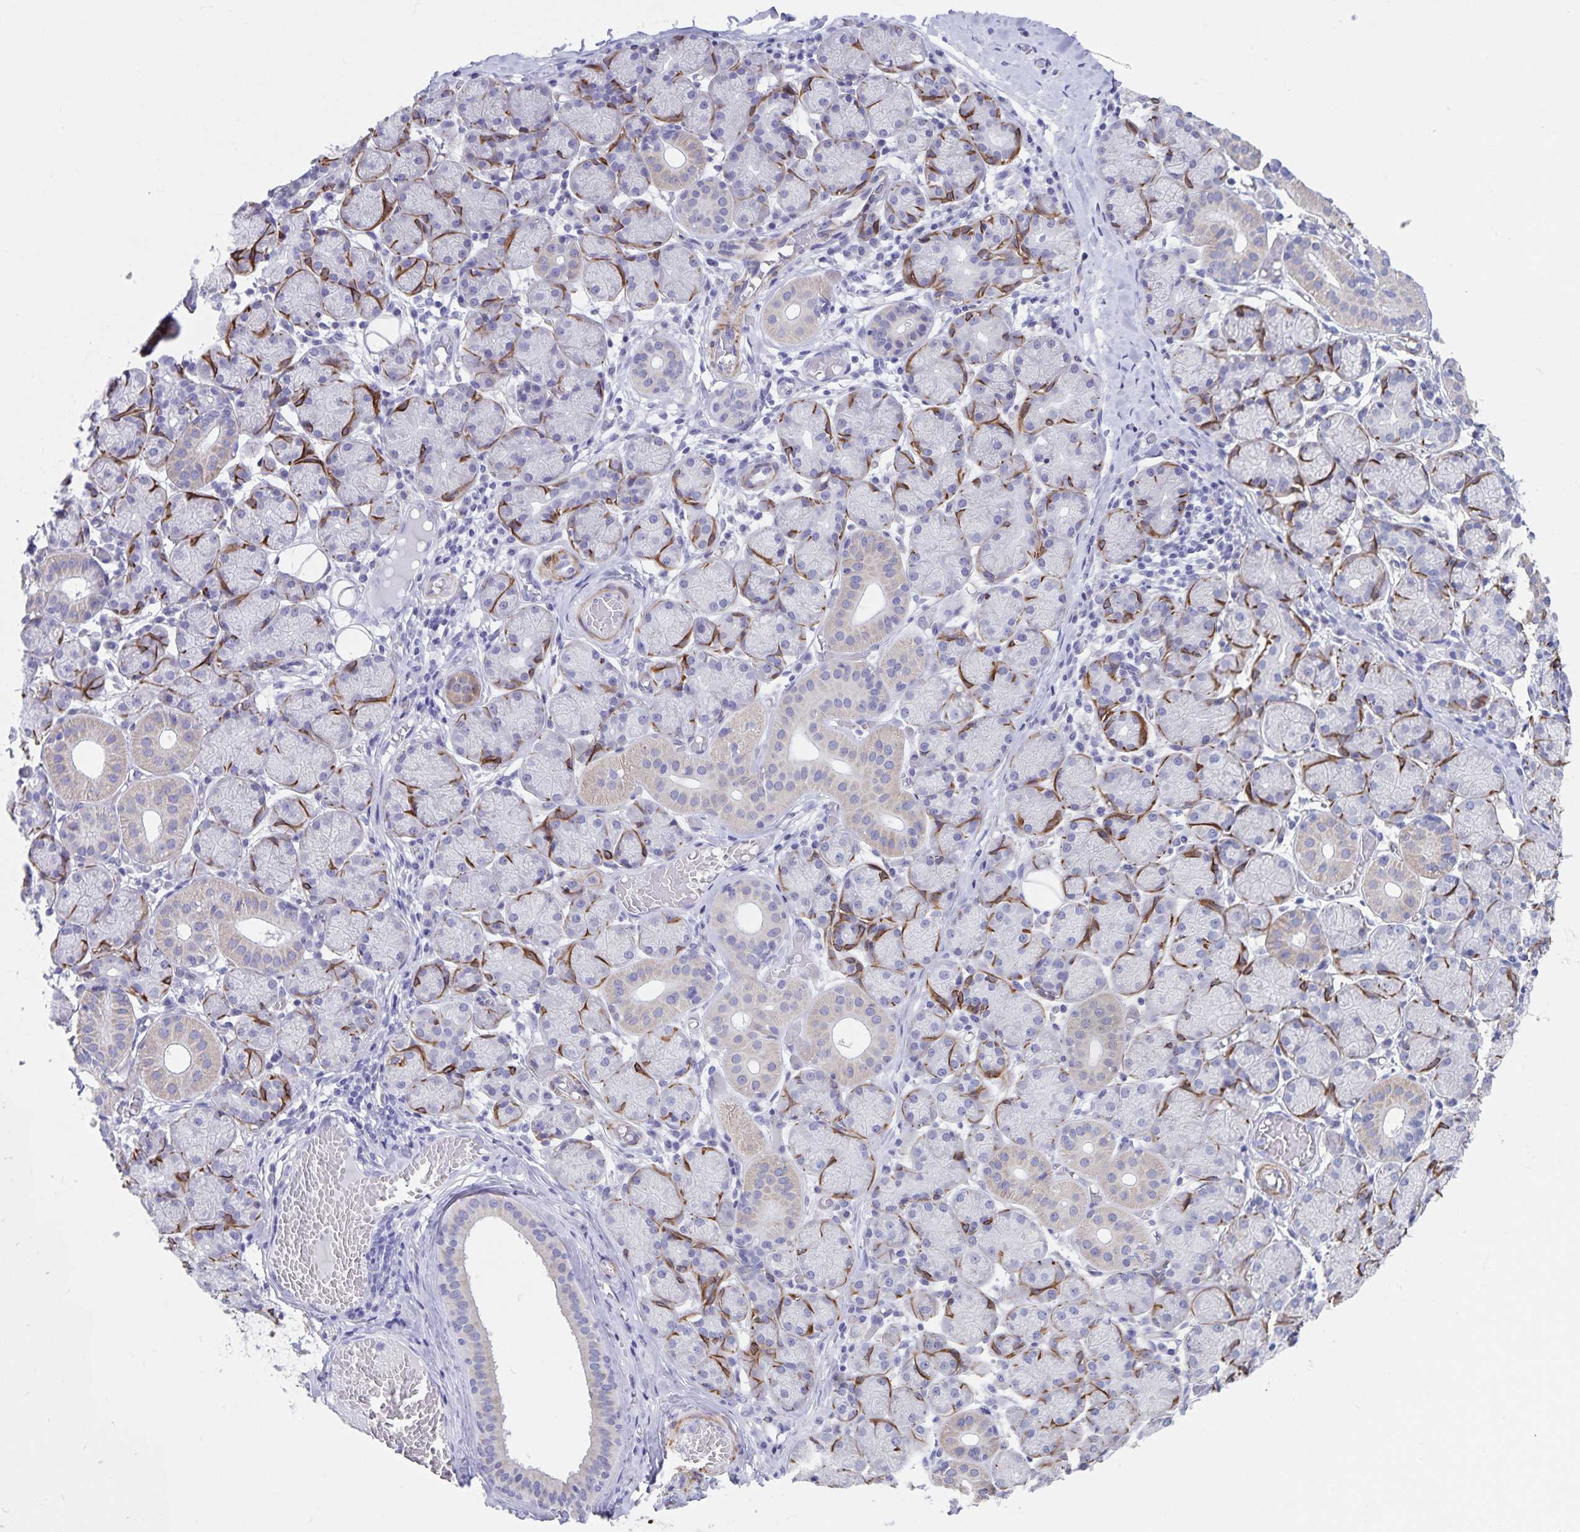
{"staining": {"intensity": "weak", "quantity": "<25%", "location": "cytoplasmic/membranous"}, "tissue": "salivary gland", "cell_type": "Glandular cells", "image_type": "normal", "snomed": [{"axis": "morphology", "description": "Normal tissue, NOS"}, {"axis": "topography", "description": "Salivary gland"}], "caption": "IHC of benign human salivary gland shows no positivity in glandular cells.", "gene": "SYNM", "patient": {"sex": "female", "age": 24}}